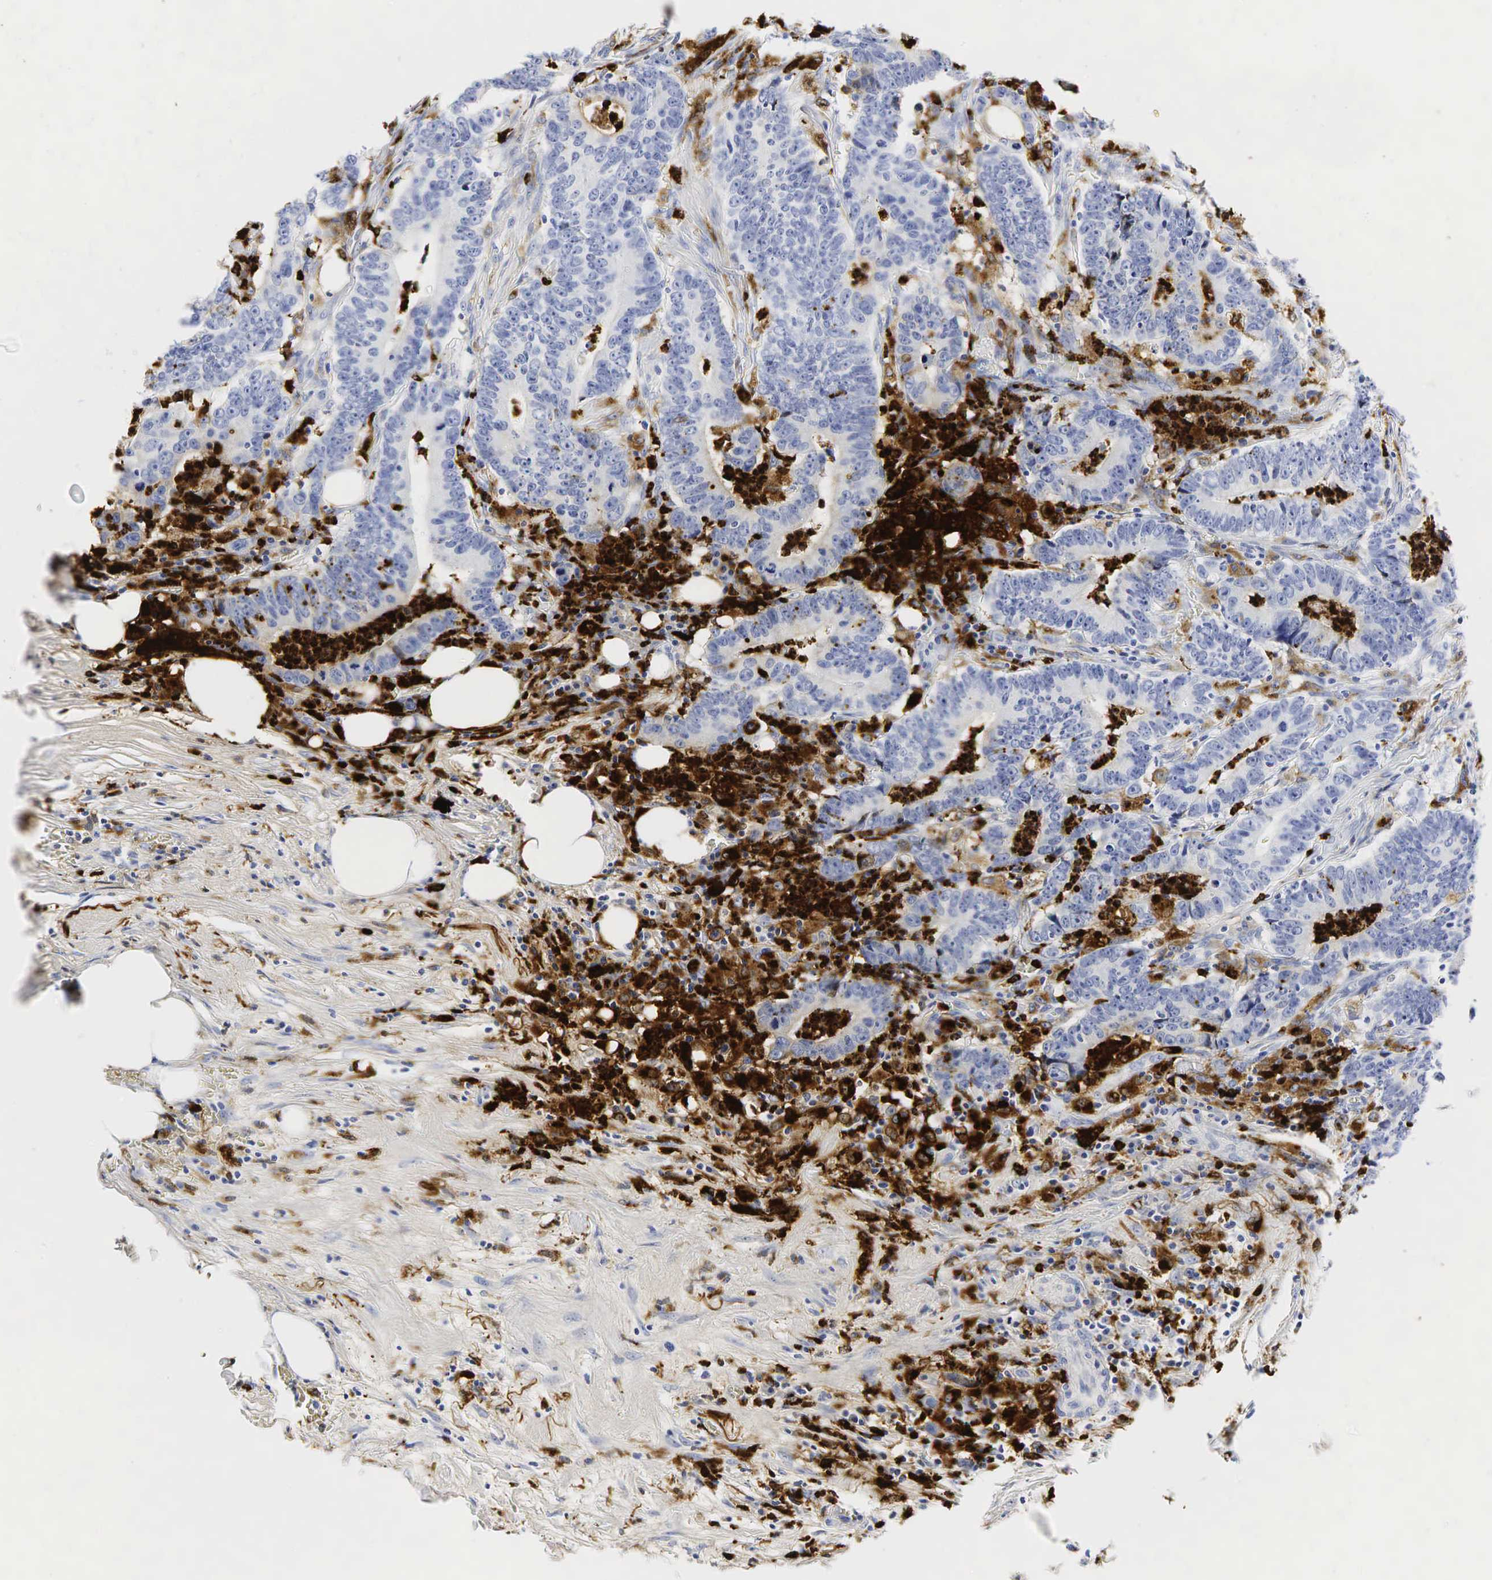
{"staining": {"intensity": "negative", "quantity": "none", "location": "none"}, "tissue": "colorectal cancer", "cell_type": "Tumor cells", "image_type": "cancer", "snomed": [{"axis": "morphology", "description": "Adenocarcinoma, NOS"}, {"axis": "topography", "description": "Colon"}], "caption": "An image of colorectal cancer stained for a protein shows no brown staining in tumor cells. (Immunohistochemistry (ihc), brightfield microscopy, high magnification).", "gene": "LYZ", "patient": {"sex": "female", "age": 76}}